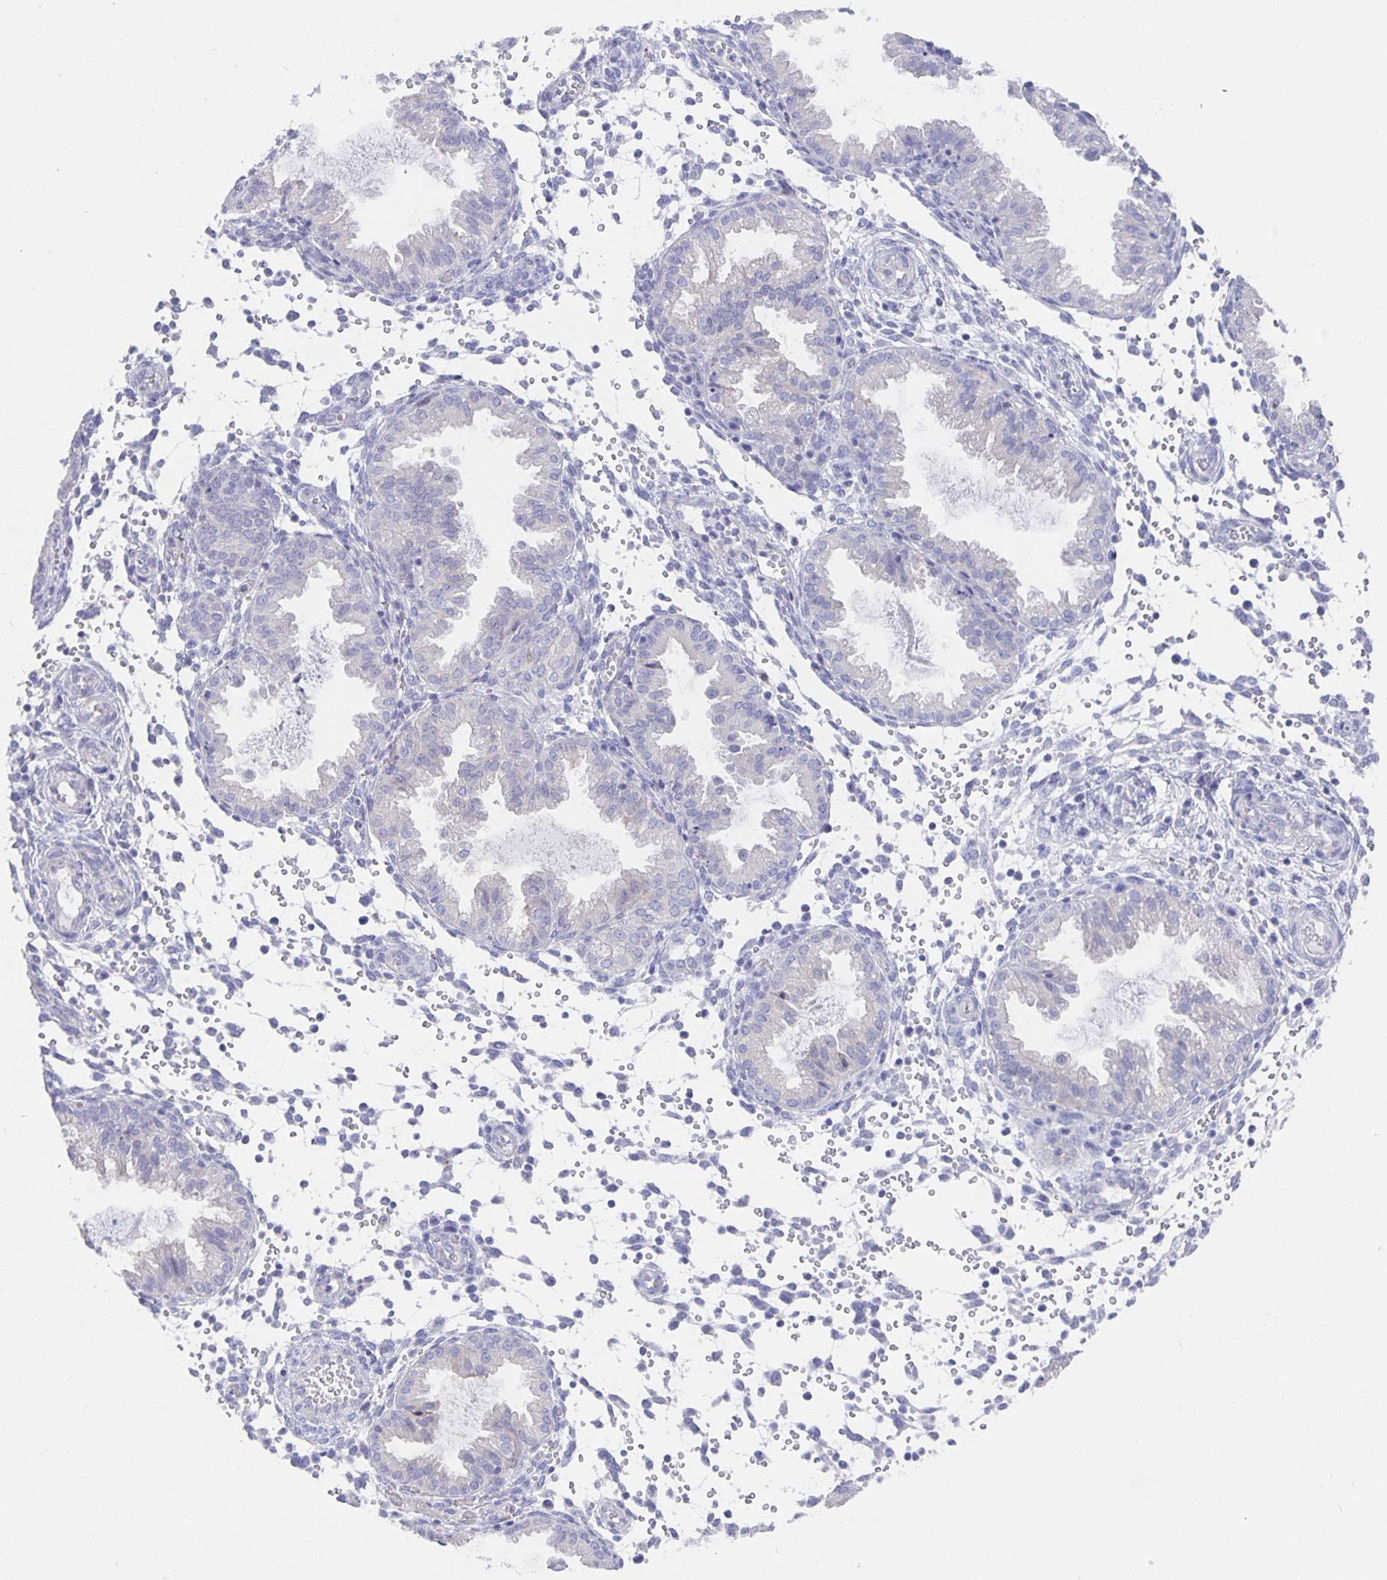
{"staining": {"intensity": "negative", "quantity": "none", "location": "none"}, "tissue": "endometrium", "cell_type": "Cells in endometrial stroma", "image_type": "normal", "snomed": [{"axis": "morphology", "description": "Normal tissue, NOS"}, {"axis": "topography", "description": "Endometrium"}], "caption": "Histopathology image shows no protein staining in cells in endometrial stroma of unremarkable endometrium.", "gene": "CFAP74", "patient": {"sex": "female", "age": 33}}